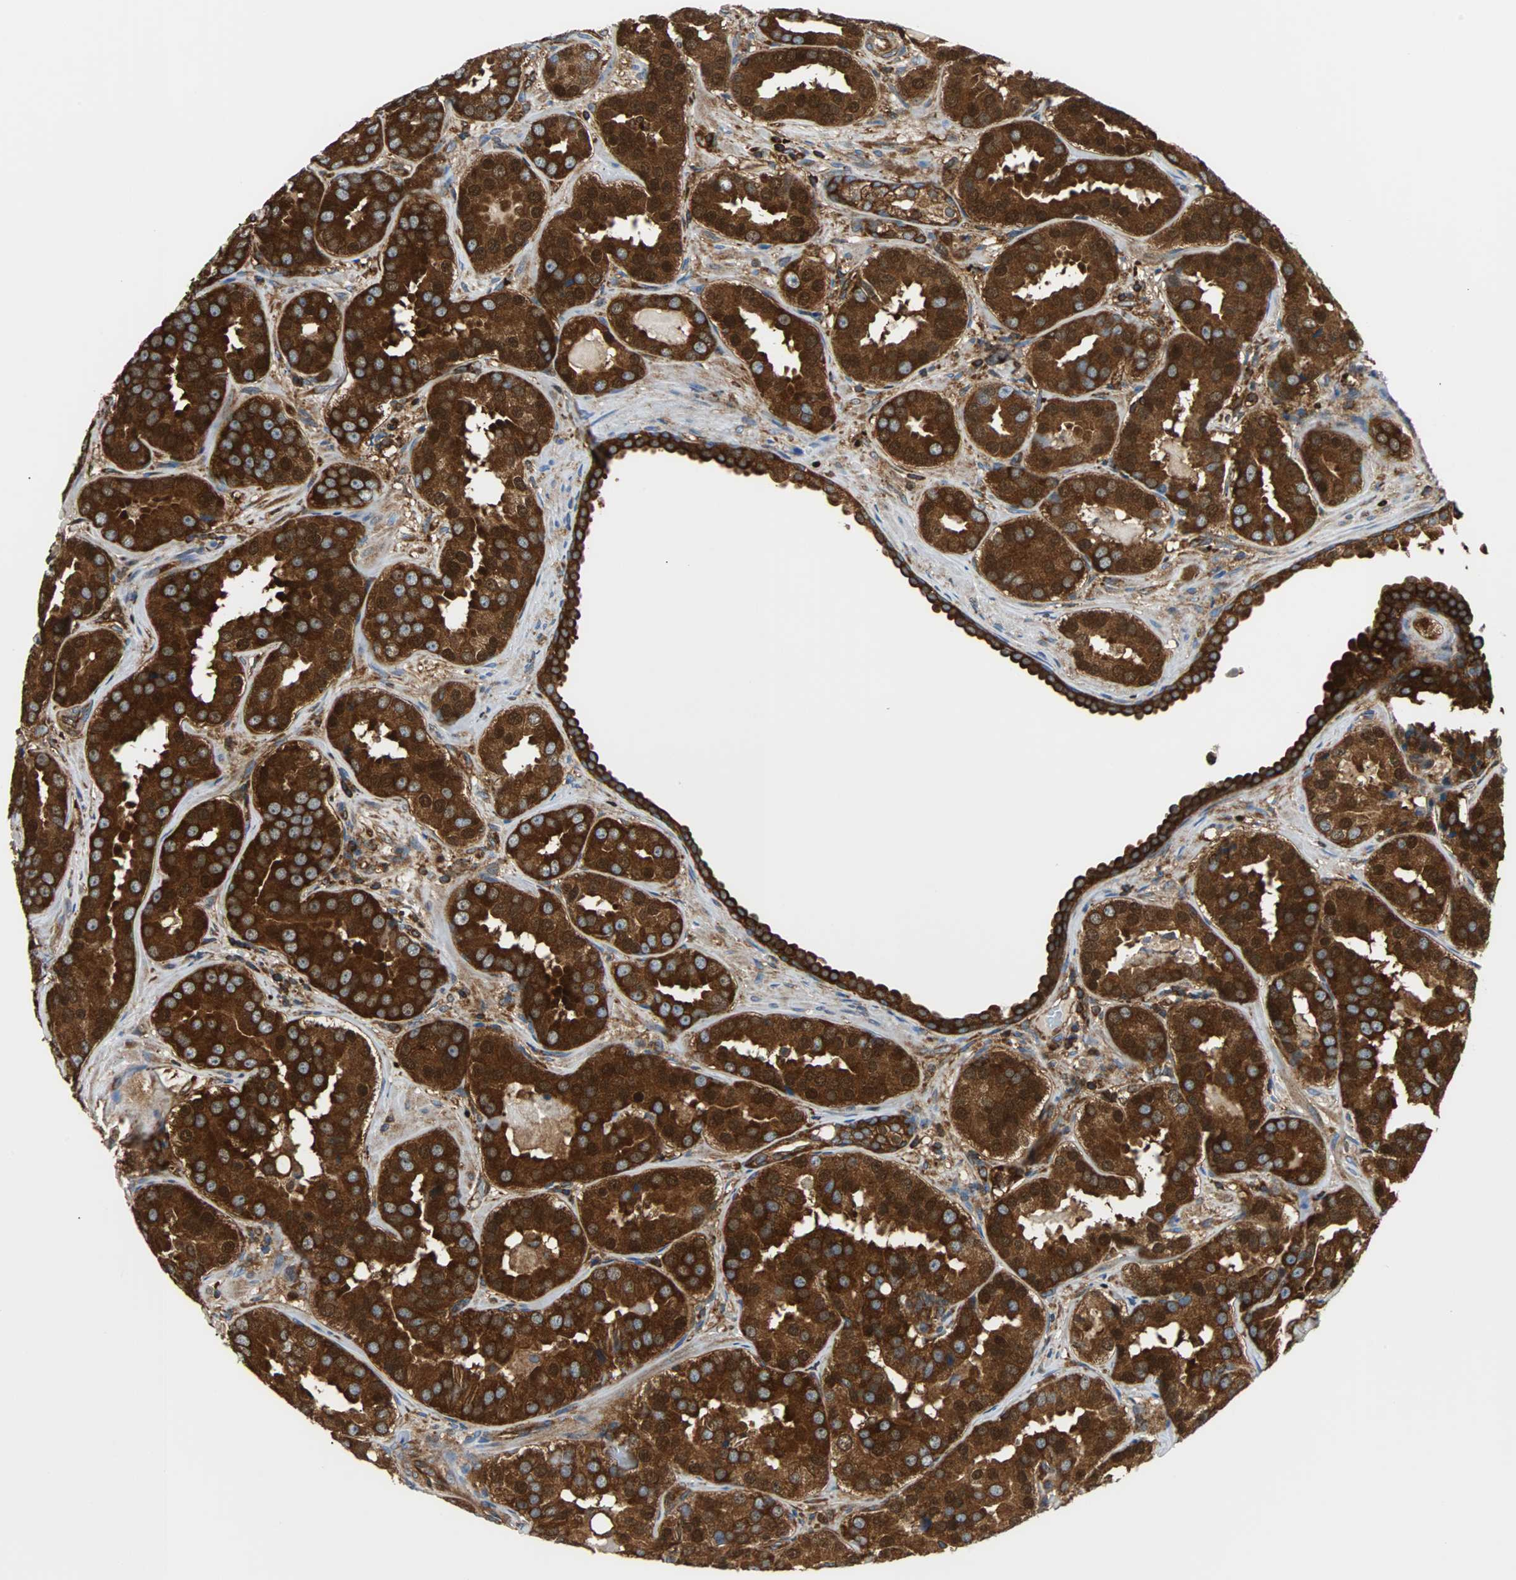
{"staining": {"intensity": "strong", "quantity": ">75%", "location": "cytoplasmic/membranous"}, "tissue": "prostate cancer", "cell_type": "Tumor cells", "image_type": "cancer", "snomed": [{"axis": "morphology", "description": "Adenocarcinoma, Low grade"}, {"axis": "topography", "description": "Prostate"}], "caption": "This is a histology image of IHC staining of prostate cancer (adenocarcinoma (low-grade)), which shows strong positivity in the cytoplasmic/membranous of tumor cells.", "gene": "RELA", "patient": {"sex": "male", "age": 59}}